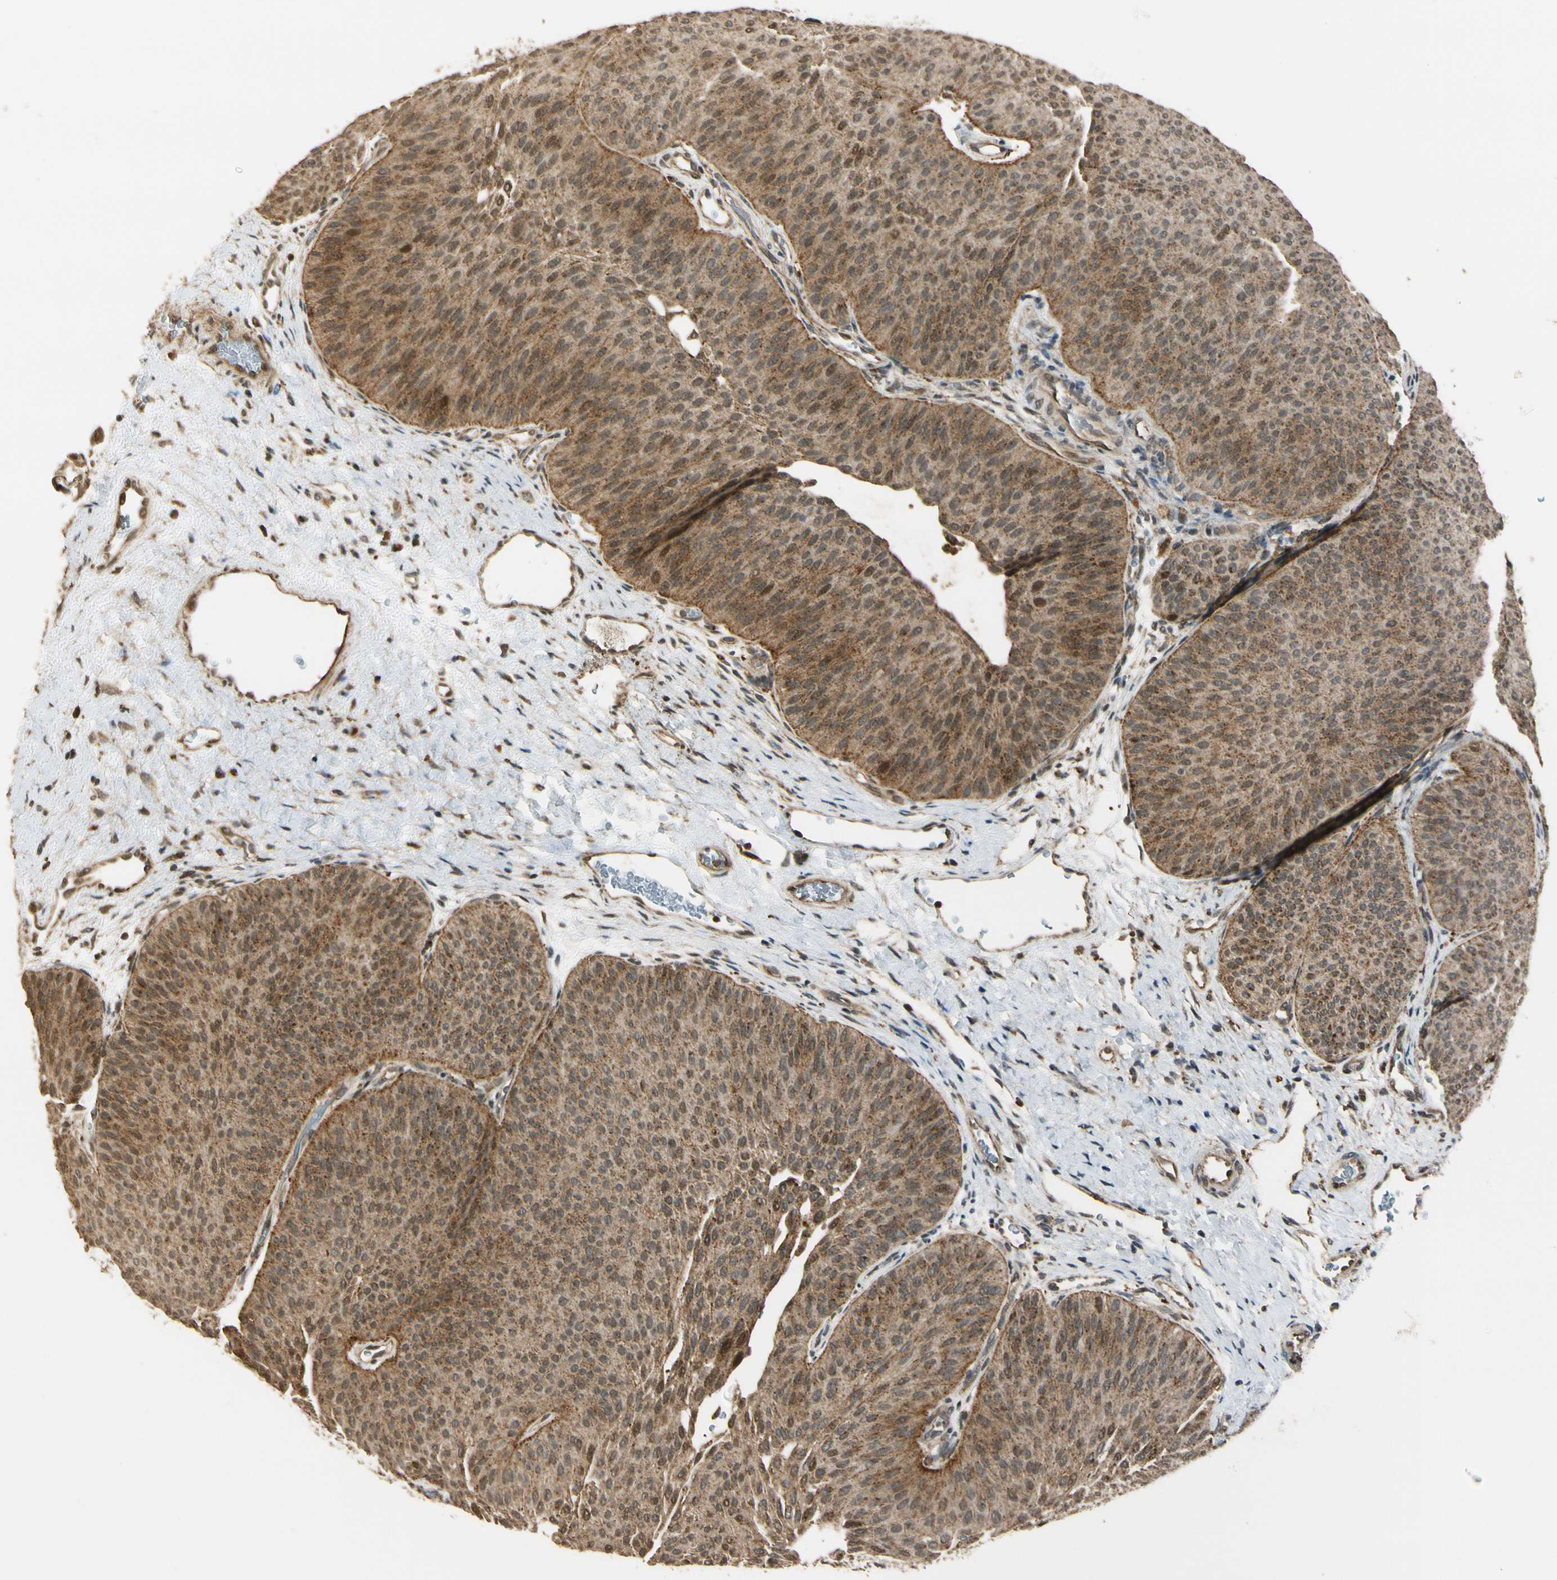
{"staining": {"intensity": "moderate", "quantity": ">75%", "location": "cytoplasmic/membranous"}, "tissue": "urothelial cancer", "cell_type": "Tumor cells", "image_type": "cancer", "snomed": [{"axis": "morphology", "description": "Urothelial carcinoma, Low grade"}, {"axis": "topography", "description": "Urinary bladder"}], "caption": "Protein analysis of urothelial cancer tissue exhibits moderate cytoplasmic/membranous expression in approximately >75% of tumor cells.", "gene": "LAMTOR1", "patient": {"sex": "female", "age": 60}}